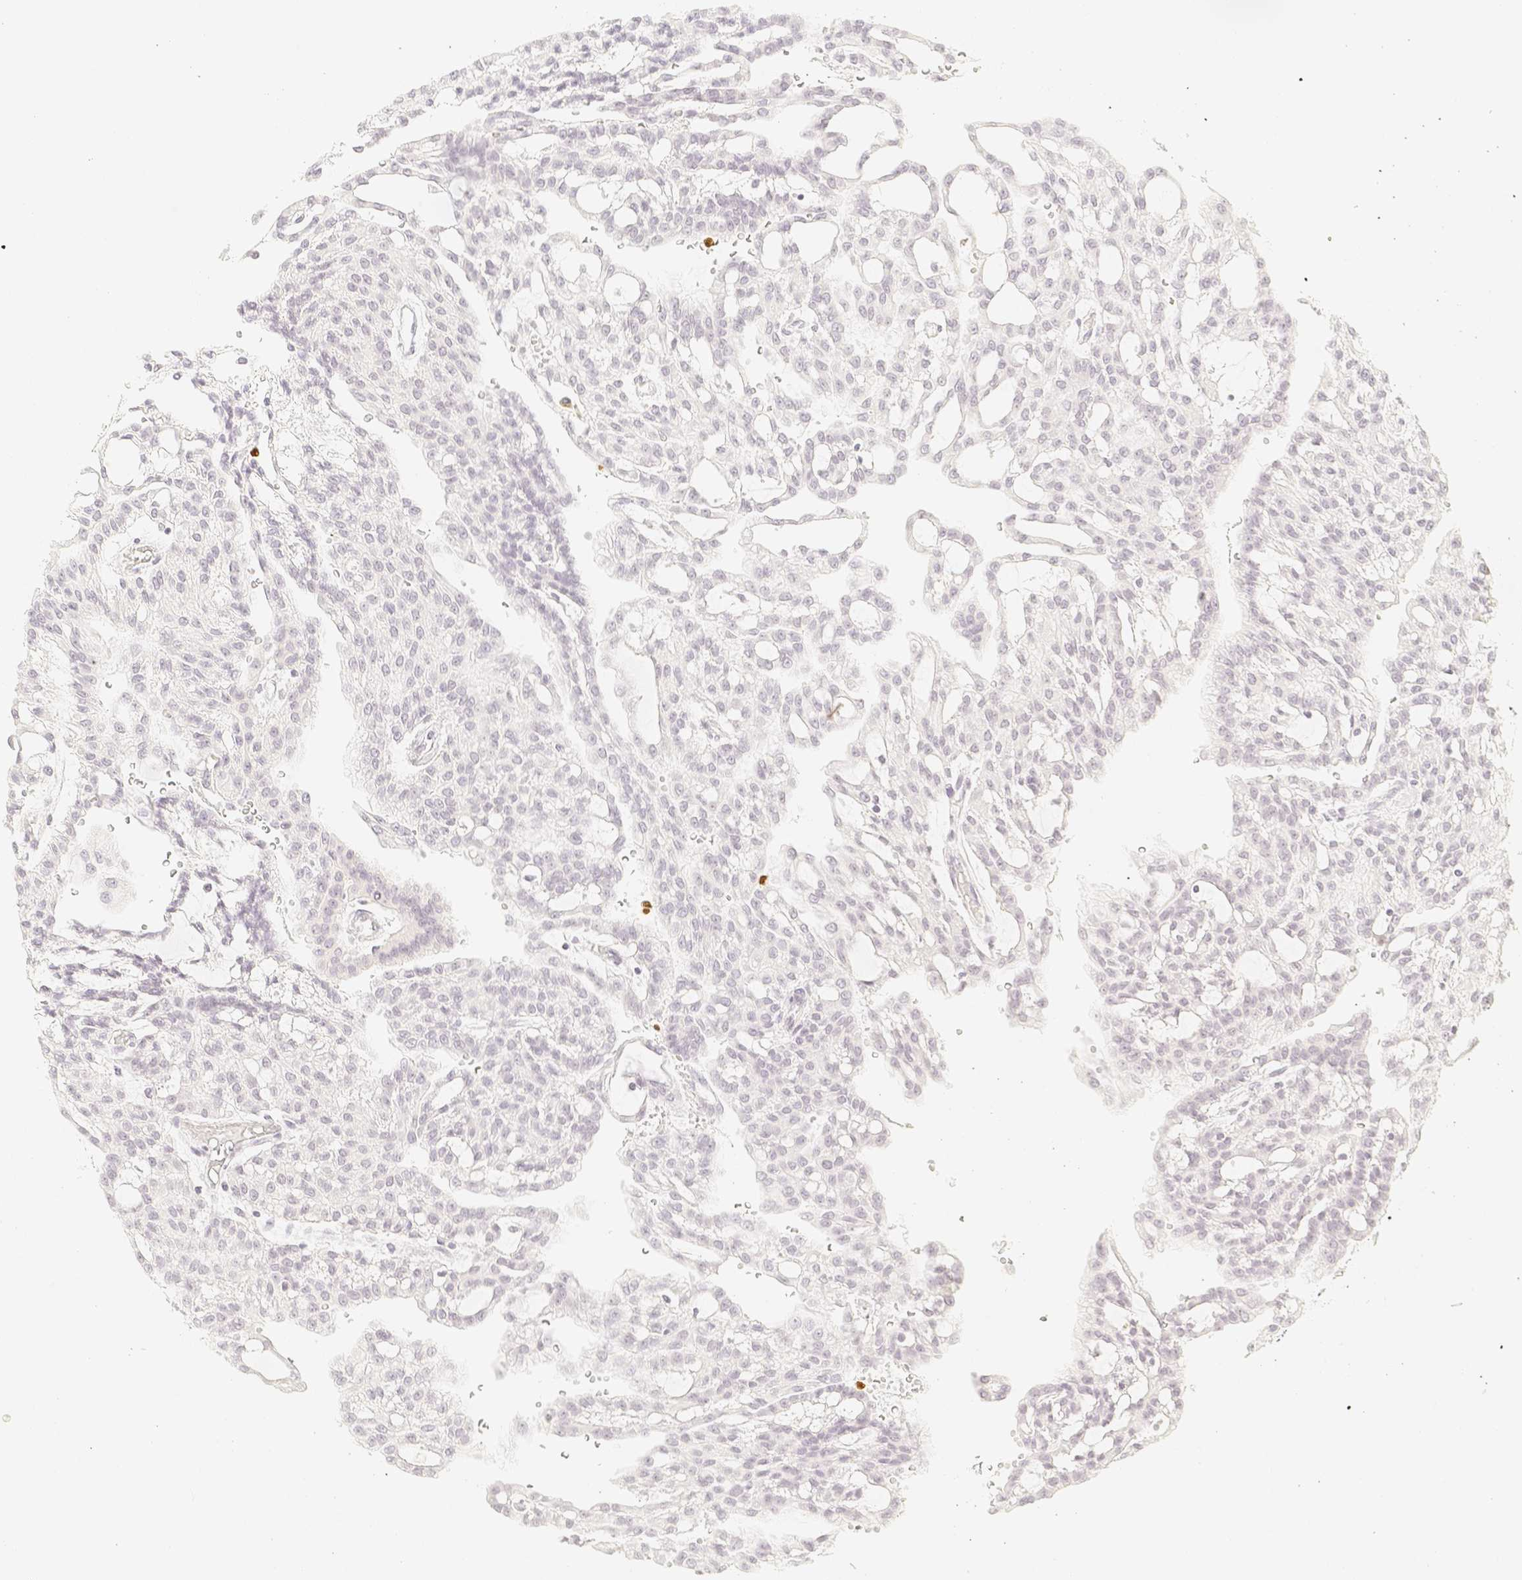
{"staining": {"intensity": "negative", "quantity": "none", "location": "none"}, "tissue": "renal cancer", "cell_type": "Tumor cells", "image_type": "cancer", "snomed": [{"axis": "morphology", "description": "Adenocarcinoma, NOS"}, {"axis": "topography", "description": "Kidney"}], "caption": "An image of renal adenocarcinoma stained for a protein shows no brown staining in tumor cells.", "gene": "PADI4", "patient": {"sex": "male", "age": 63}}